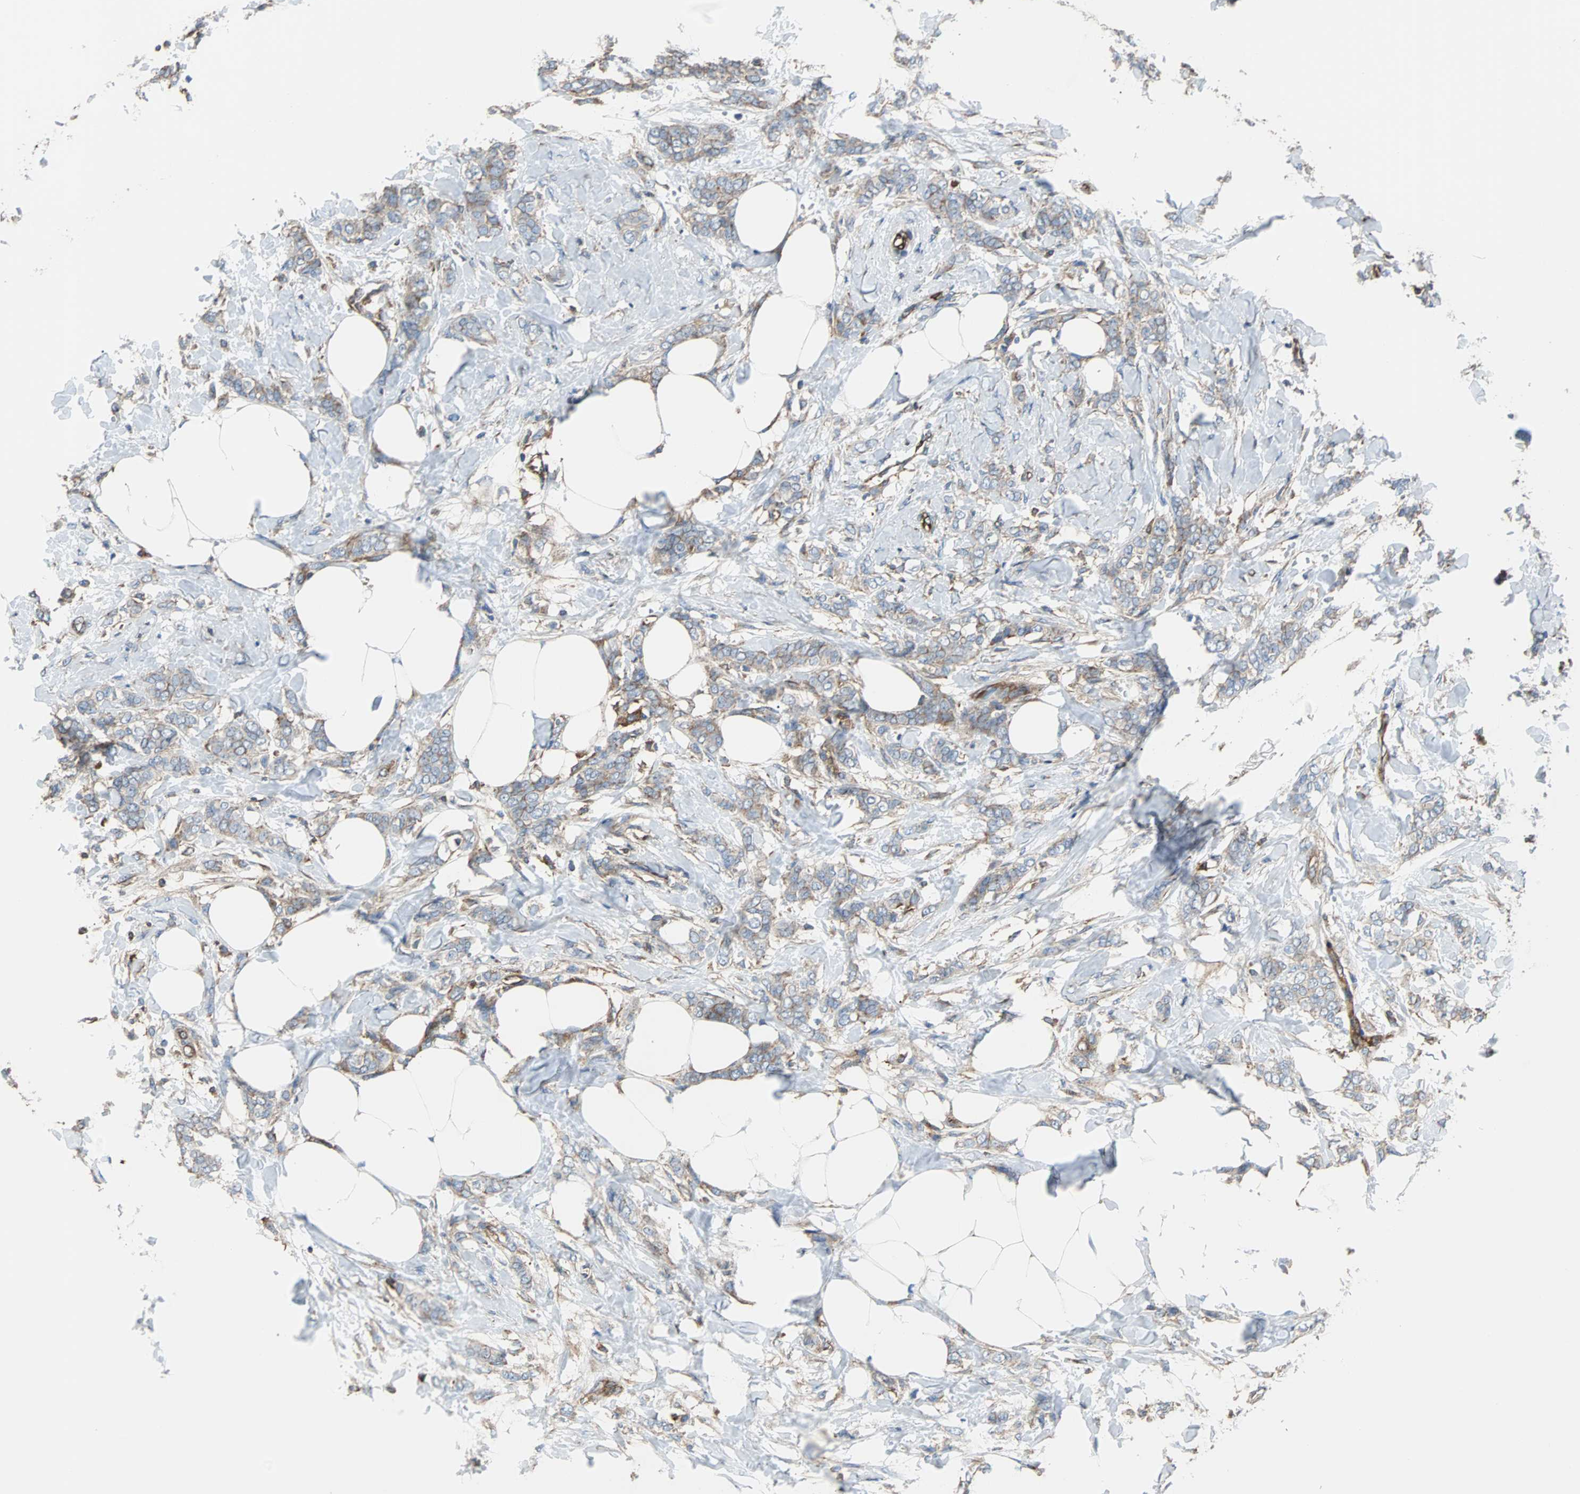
{"staining": {"intensity": "weak", "quantity": "25%-75%", "location": "cytoplasmic/membranous"}, "tissue": "breast cancer", "cell_type": "Tumor cells", "image_type": "cancer", "snomed": [{"axis": "morphology", "description": "Lobular carcinoma, in situ"}, {"axis": "morphology", "description": "Lobular carcinoma"}, {"axis": "topography", "description": "Breast"}], "caption": "This micrograph exhibits breast lobular carcinoma stained with immunohistochemistry (IHC) to label a protein in brown. The cytoplasmic/membranous of tumor cells show weak positivity for the protein. Nuclei are counter-stained blue.", "gene": "PLCG2", "patient": {"sex": "female", "age": 41}}